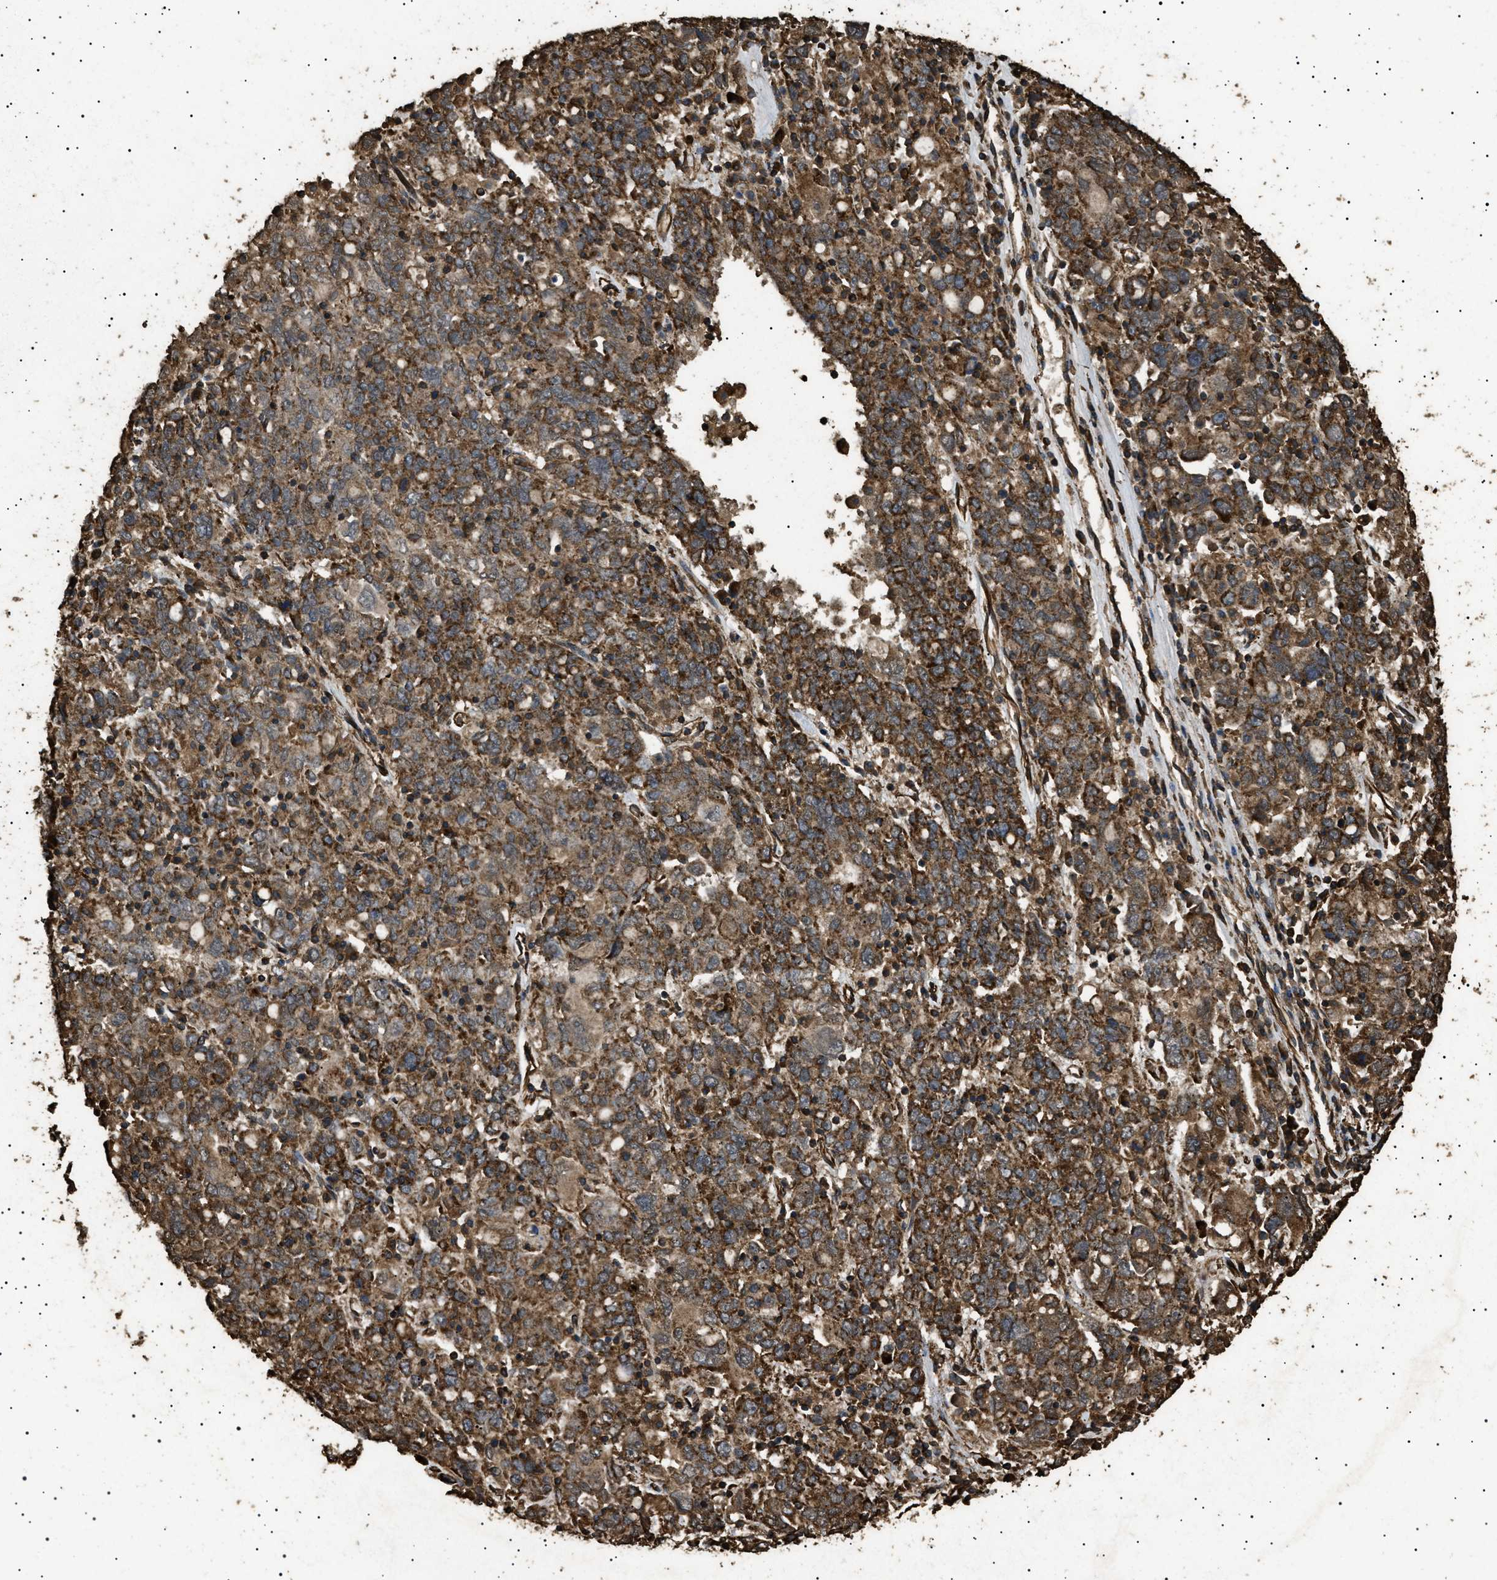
{"staining": {"intensity": "strong", "quantity": ">75%", "location": "cytoplasmic/membranous"}, "tissue": "ovarian cancer", "cell_type": "Tumor cells", "image_type": "cancer", "snomed": [{"axis": "morphology", "description": "Carcinoma, endometroid"}, {"axis": "topography", "description": "Ovary"}], "caption": "Immunohistochemistry (IHC) (DAB (3,3'-diaminobenzidine)) staining of human endometroid carcinoma (ovarian) demonstrates strong cytoplasmic/membranous protein positivity in approximately >75% of tumor cells.", "gene": "CYRIA", "patient": {"sex": "female", "age": 62}}